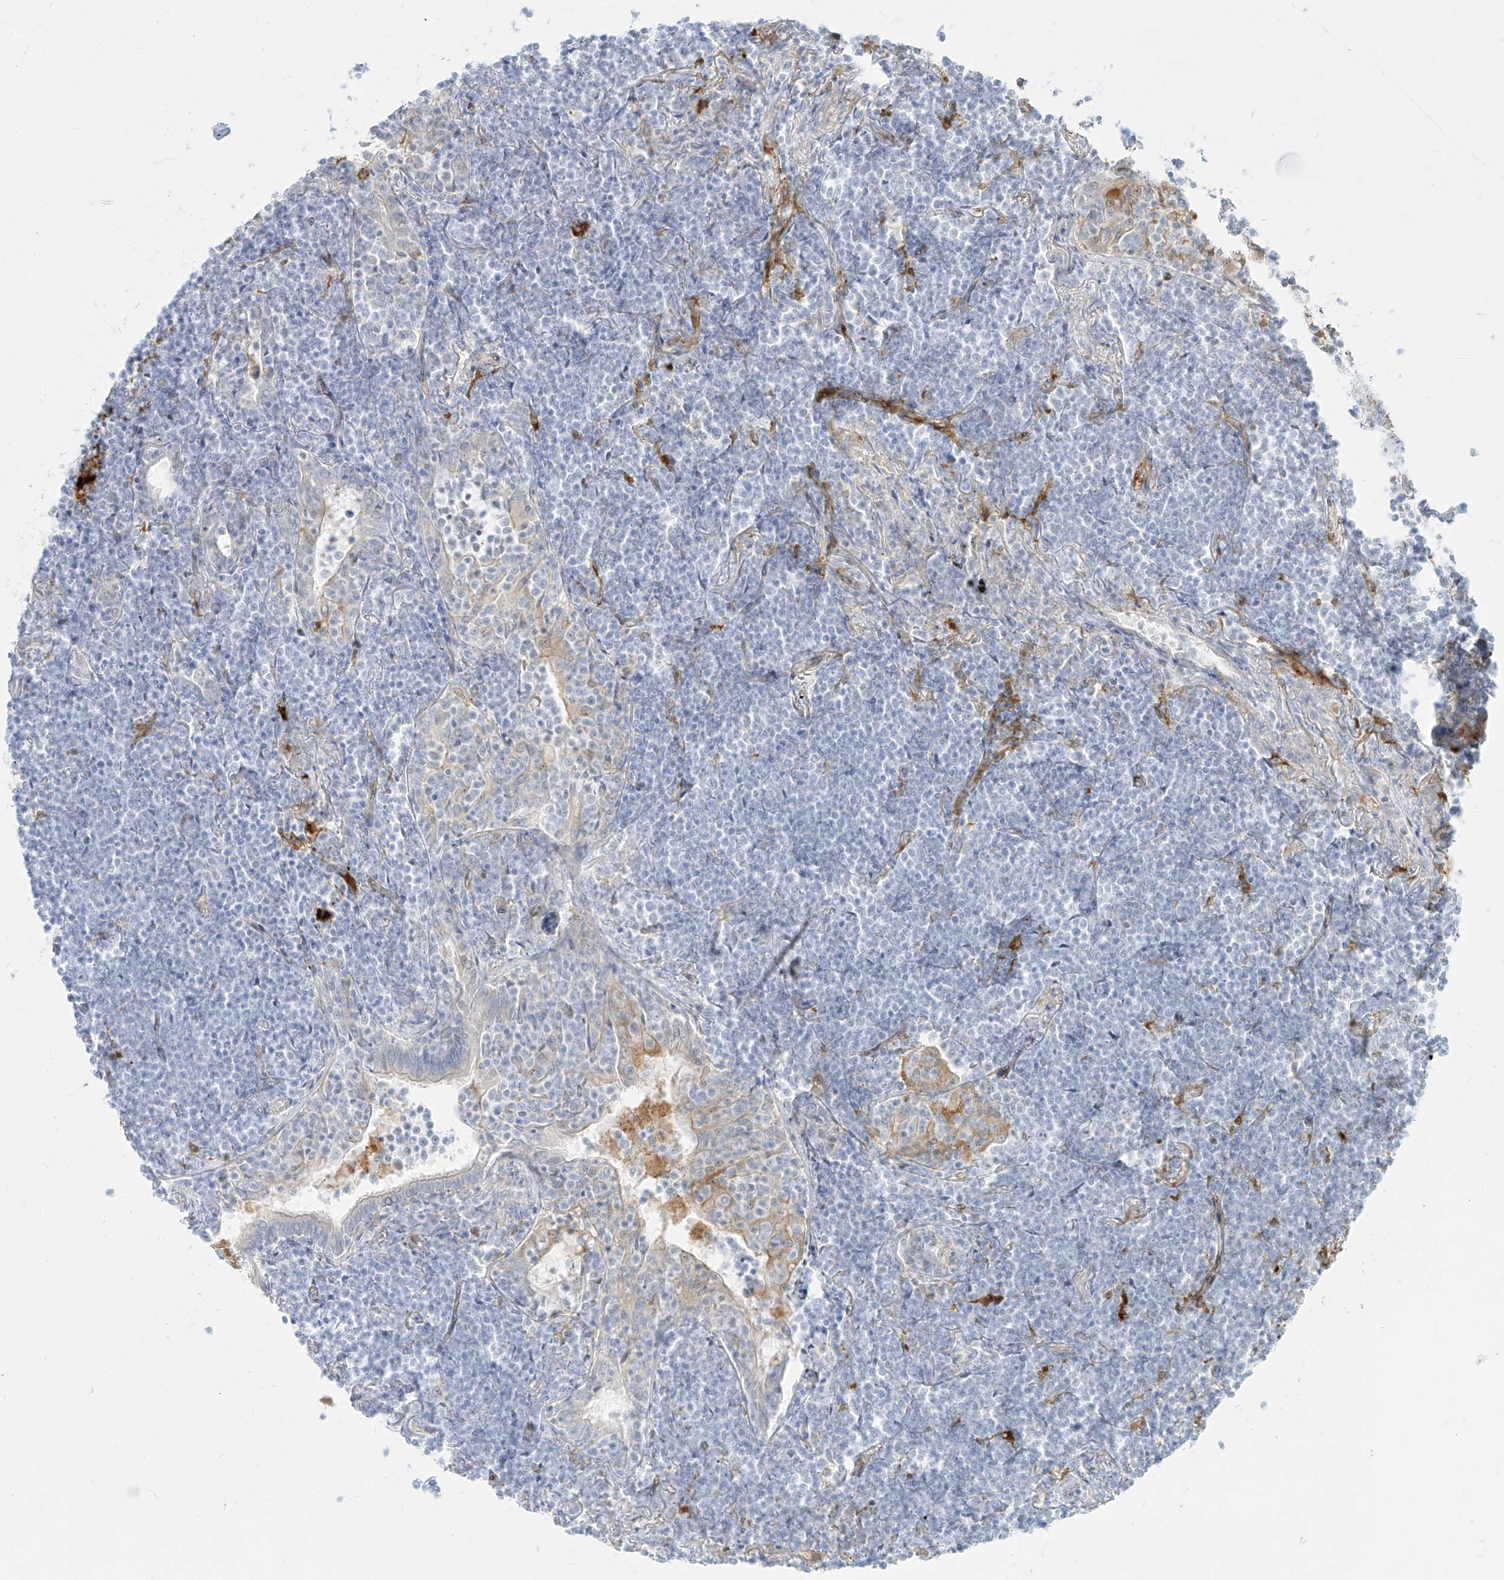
{"staining": {"intensity": "negative", "quantity": "none", "location": "none"}, "tissue": "lymphoma", "cell_type": "Tumor cells", "image_type": "cancer", "snomed": [{"axis": "morphology", "description": "Malignant lymphoma, non-Hodgkin's type, Low grade"}, {"axis": "topography", "description": "Lung"}], "caption": "Immunohistochemistry (IHC) photomicrograph of human lymphoma stained for a protein (brown), which reveals no expression in tumor cells. Nuclei are stained in blue.", "gene": "NHSL1", "patient": {"sex": "female", "age": 71}}